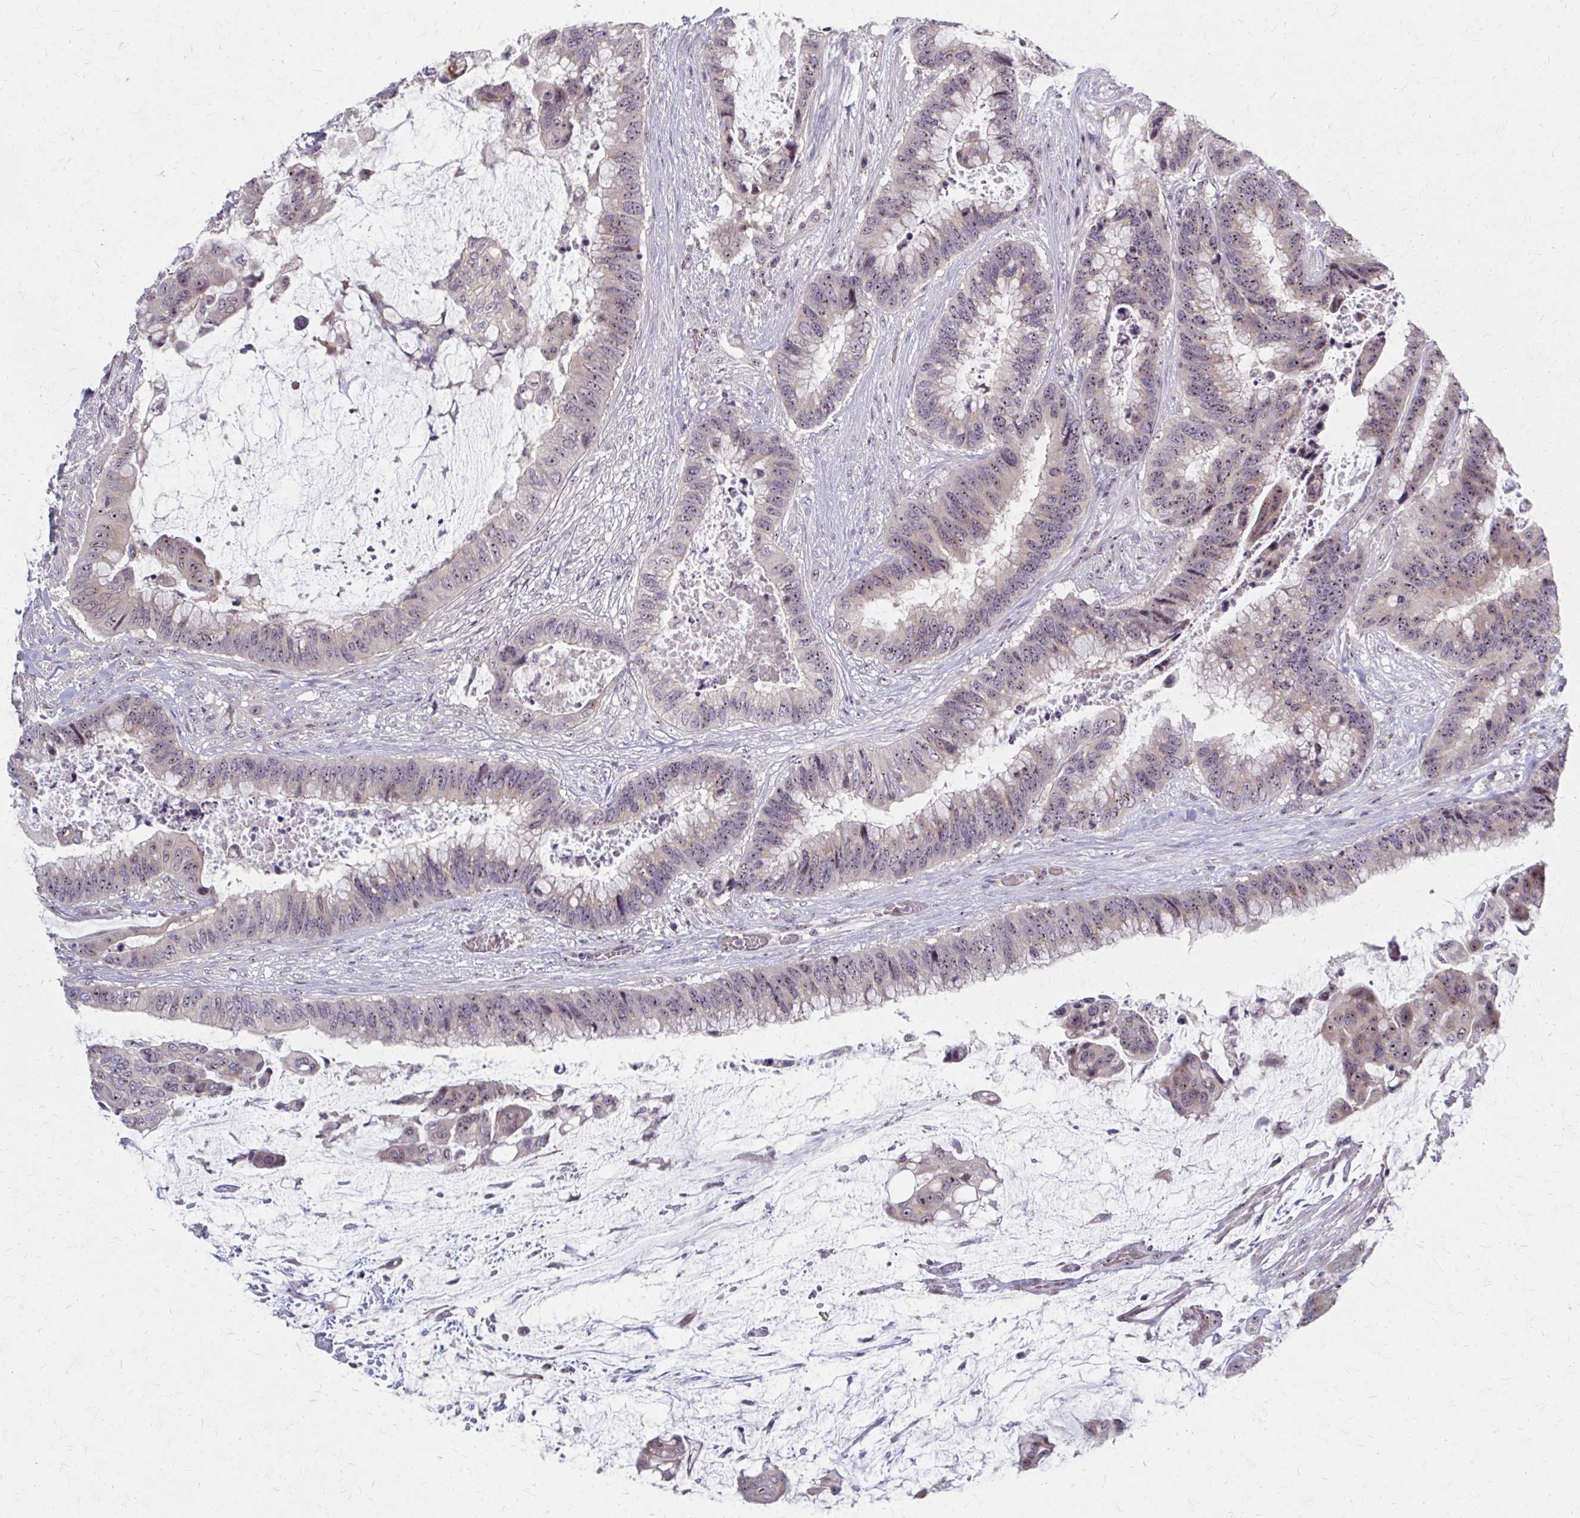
{"staining": {"intensity": "weak", "quantity": "<25%", "location": "cytoplasmic/membranous,nuclear"}, "tissue": "colorectal cancer", "cell_type": "Tumor cells", "image_type": "cancer", "snomed": [{"axis": "morphology", "description": "Adenocarcinoma, NOS"}, {"axis": "topography", "description": "Rectum"}], "caption": "An immunohistochemistry histopathology image of colorectal adenocarcinoma is shown. There is no staining in tumor cells of colorectal adenocarcinoma.", "gene": "NUDT16", "patient": {"sex": "female", "age": 59}}